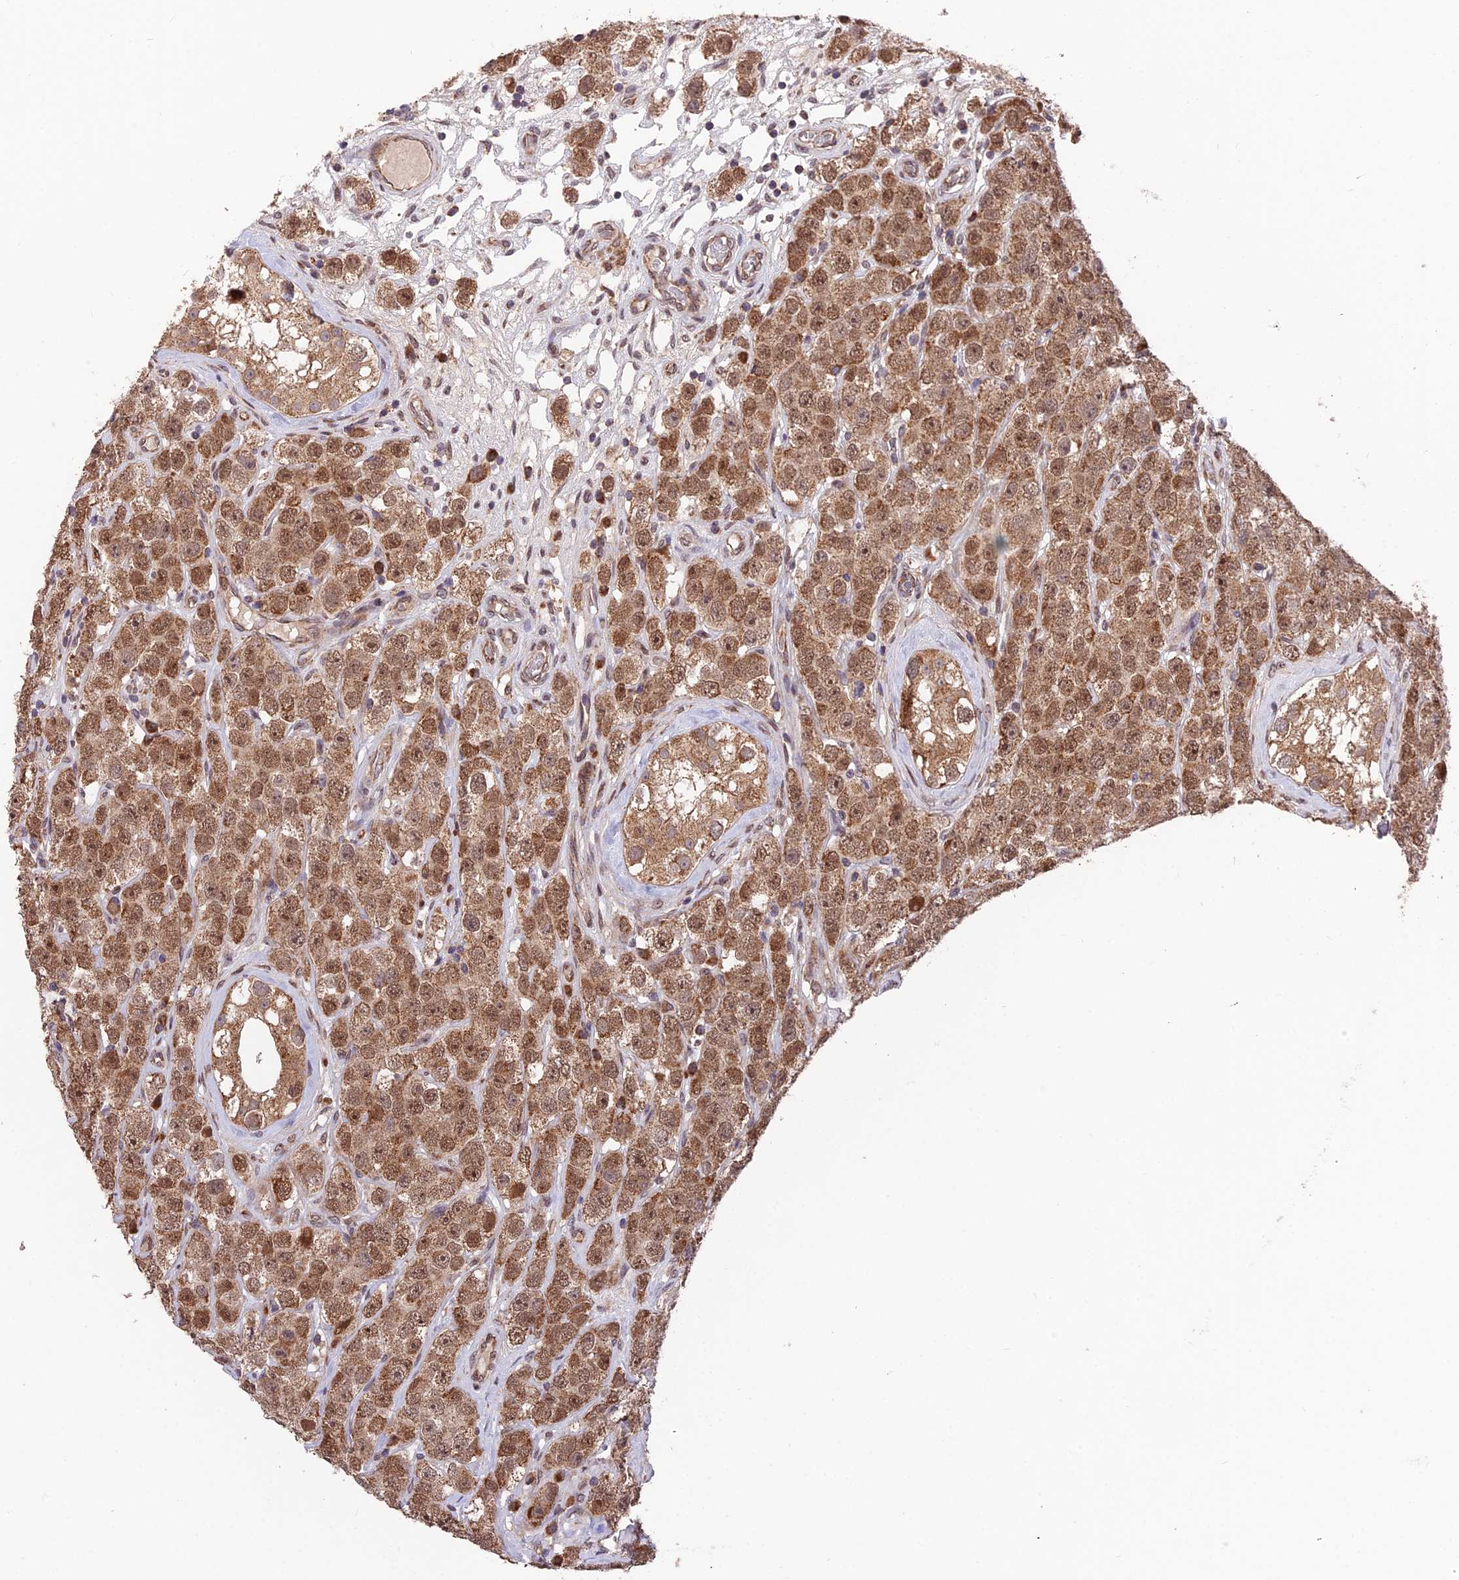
{"staining": {"intensity": "moderate", "quantity": ">75%", "location": "cytoplasmic/membranous,nuclear"}, "tissue": "testis cancer", "cell_type": "Tumor cells", "image_type": "cancer", "snomed": [{"axis": "morphology", "description": "Seminoma, NOS"}, {"axis": "topography", "description": "Testis"}], "caption": "This micrograph reveals testis cancer (seminoma) stained with IHC to label a protein in brown. The cytoplasmic/membranous and nuclear of tumor cells show moderate positivity for the protein. Nuclei are counter-stained blue.", "gene": "CYP2R1", "patient": {"sex": "male", "age": 28}}